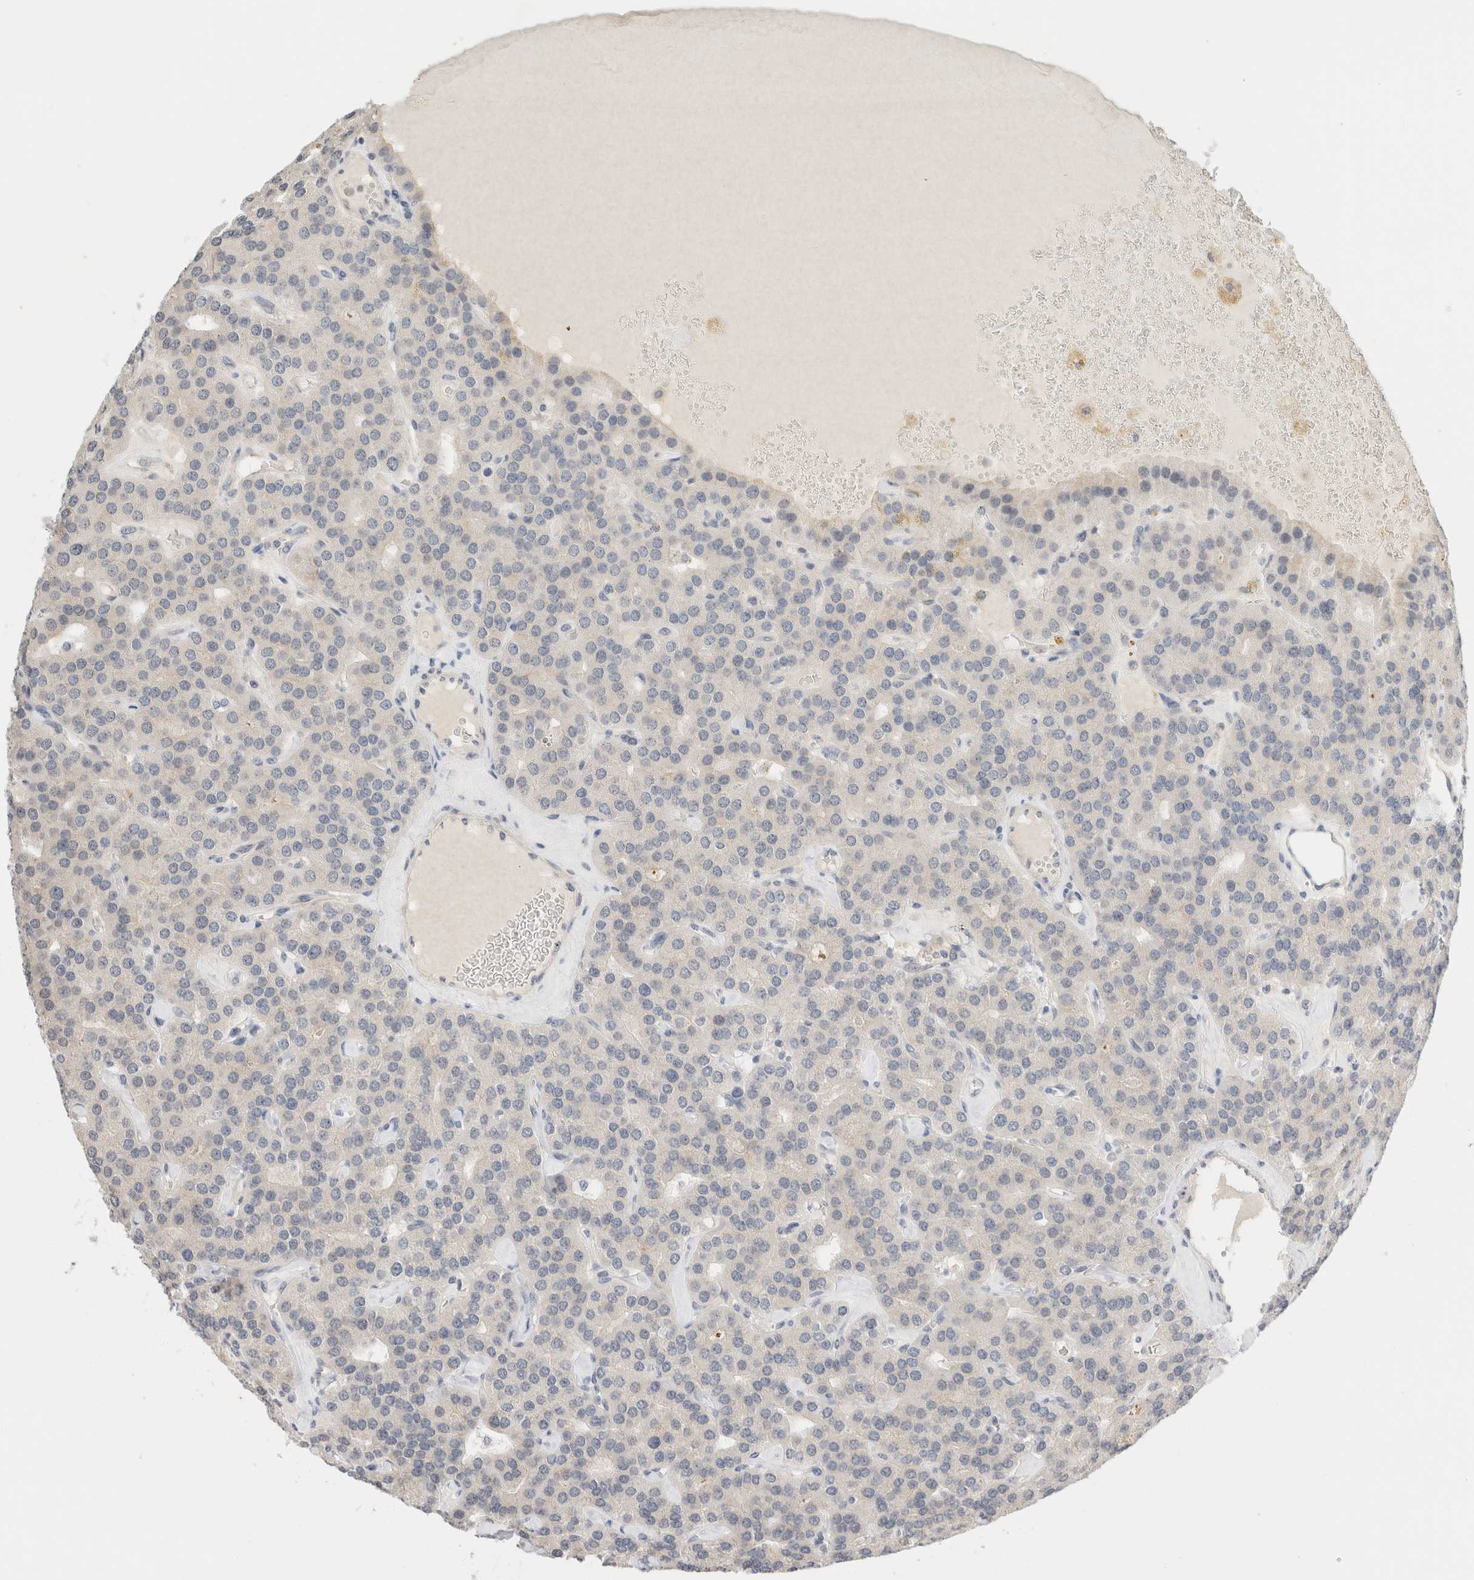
{"staining": {"intensity": "negative", "quantity": "none", "location": "none"}, "tissue": "parathyroid gland", "cell_type": "Glandular cells", "image_type": "normal", "snomed": [{"axis": "morphology", "description": "Normal tissue, NOS"}, {"axis": "morphology", "description": "Adenoma, NOS"}, {"axis": "topography", "description": "Parathyroid gland"}], "caption": "Parathyroid gland stained for a protein using immunohistochemistry (IHC) reveals no staining glandular cells.", "gene": "SPRTN", "patient": {"sex": "female", "age": 86}}